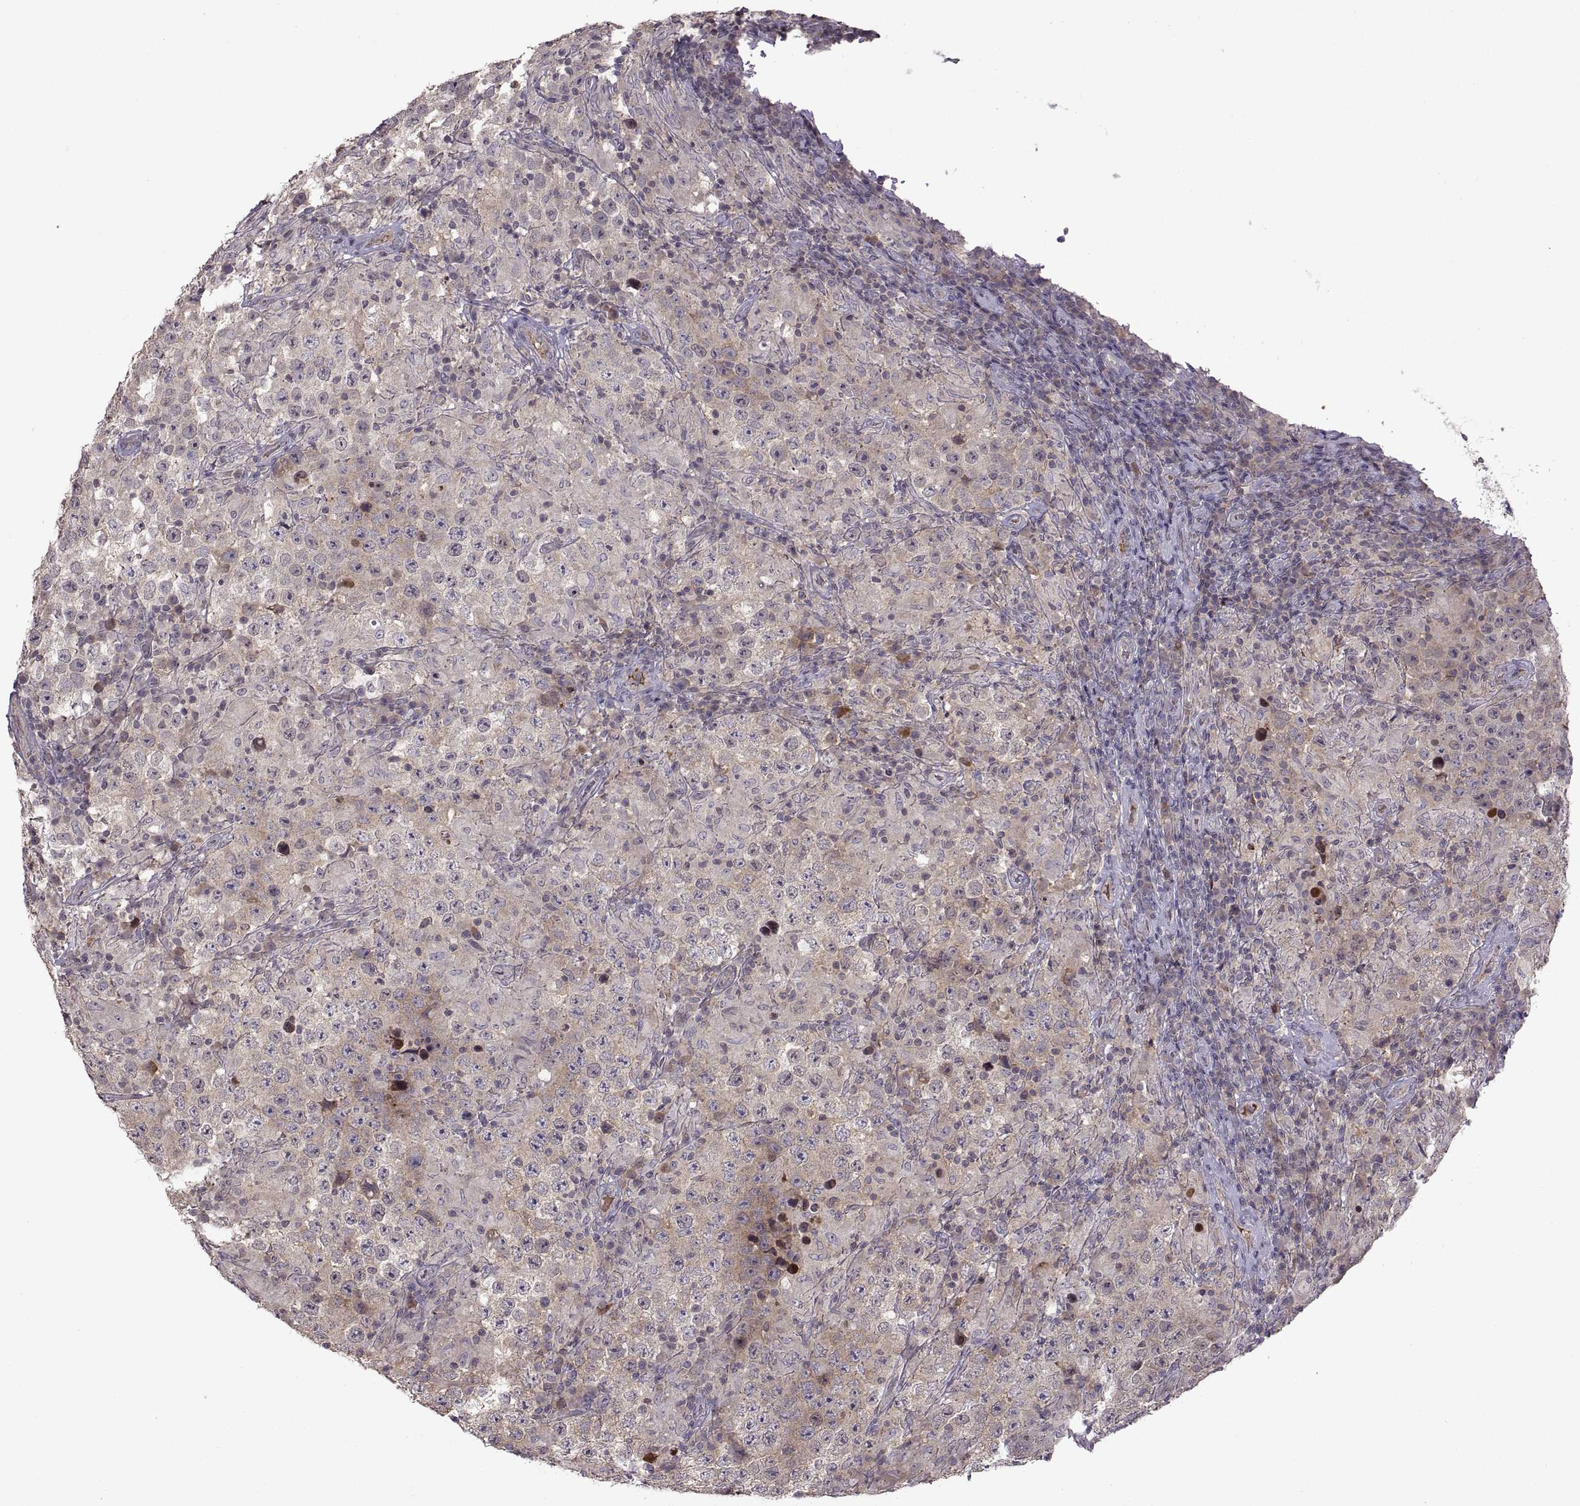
{"staining": {"intensity": "weak", "quantity": "<25%", "location": "cytoplasmic/membranous"}, "tissue": "testis cancer", "cell_type": "Tumor cells", "image_type": "cancer", "snomed": [{"axis": "morphology", "description": "Seminoma, NOS"}, {"axis": "morphology", "description": "Carcinoma, Embryonal, NOS"}, {"axis": "topography", "description": "Testis"}], "caption": "Immunohistochemistry histopathology image of neoplastic tissue: testis cancer (embryonal carcinoma) stained with DAB demonstrates no significant protein expression in tumor cells. Brightfield microscopy of immunohistochemistry (IHC) stained with DAB (3,3'-diaminobenzidine) (brown) and hematoxylin (blue), captured at high magnification.", "gene": "NMNAT2", "patient": {"sex": "male", "age": 41}}